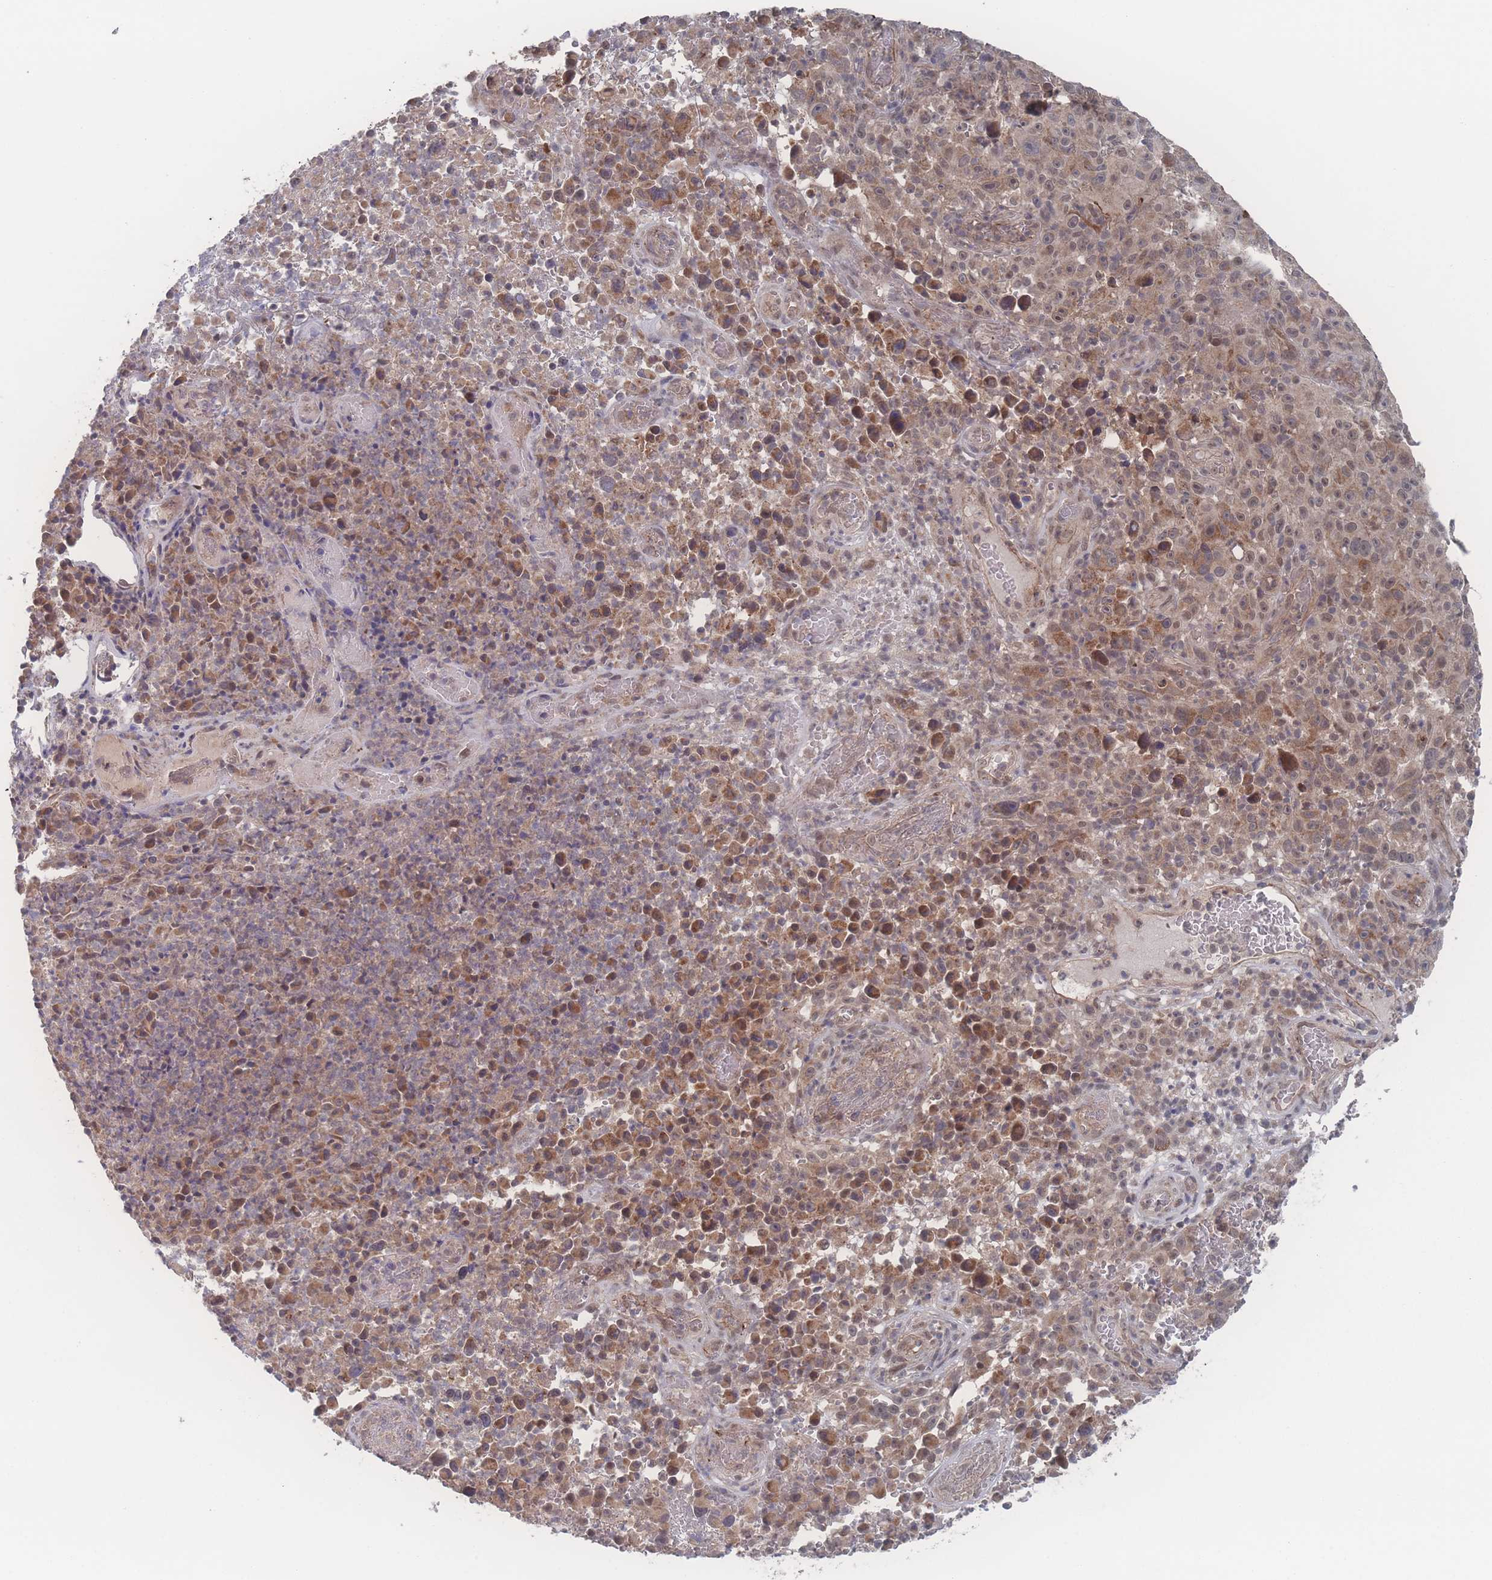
{"staining": {"intensity": "moderate", "quantity": ">75%", "location": "cytoplasmic/membranous,nuclear"}, "tissue": "melanoma", "cell_type": "Tumor cells", "image_type": "cancer", "snomed": [{"axis": "morphology", "description": "Malignant melanoma, NOS"}, {"axis": "topography", "description": "Skin"}], "caption": "The immunohistochemical stain highlights moderate cytoplasmic/membranous and nuclear positivity in tumor cells of malignant melanoma tissue.", "gene": "NBEAL1", "patient": {"sex": "female", "age": 82}}